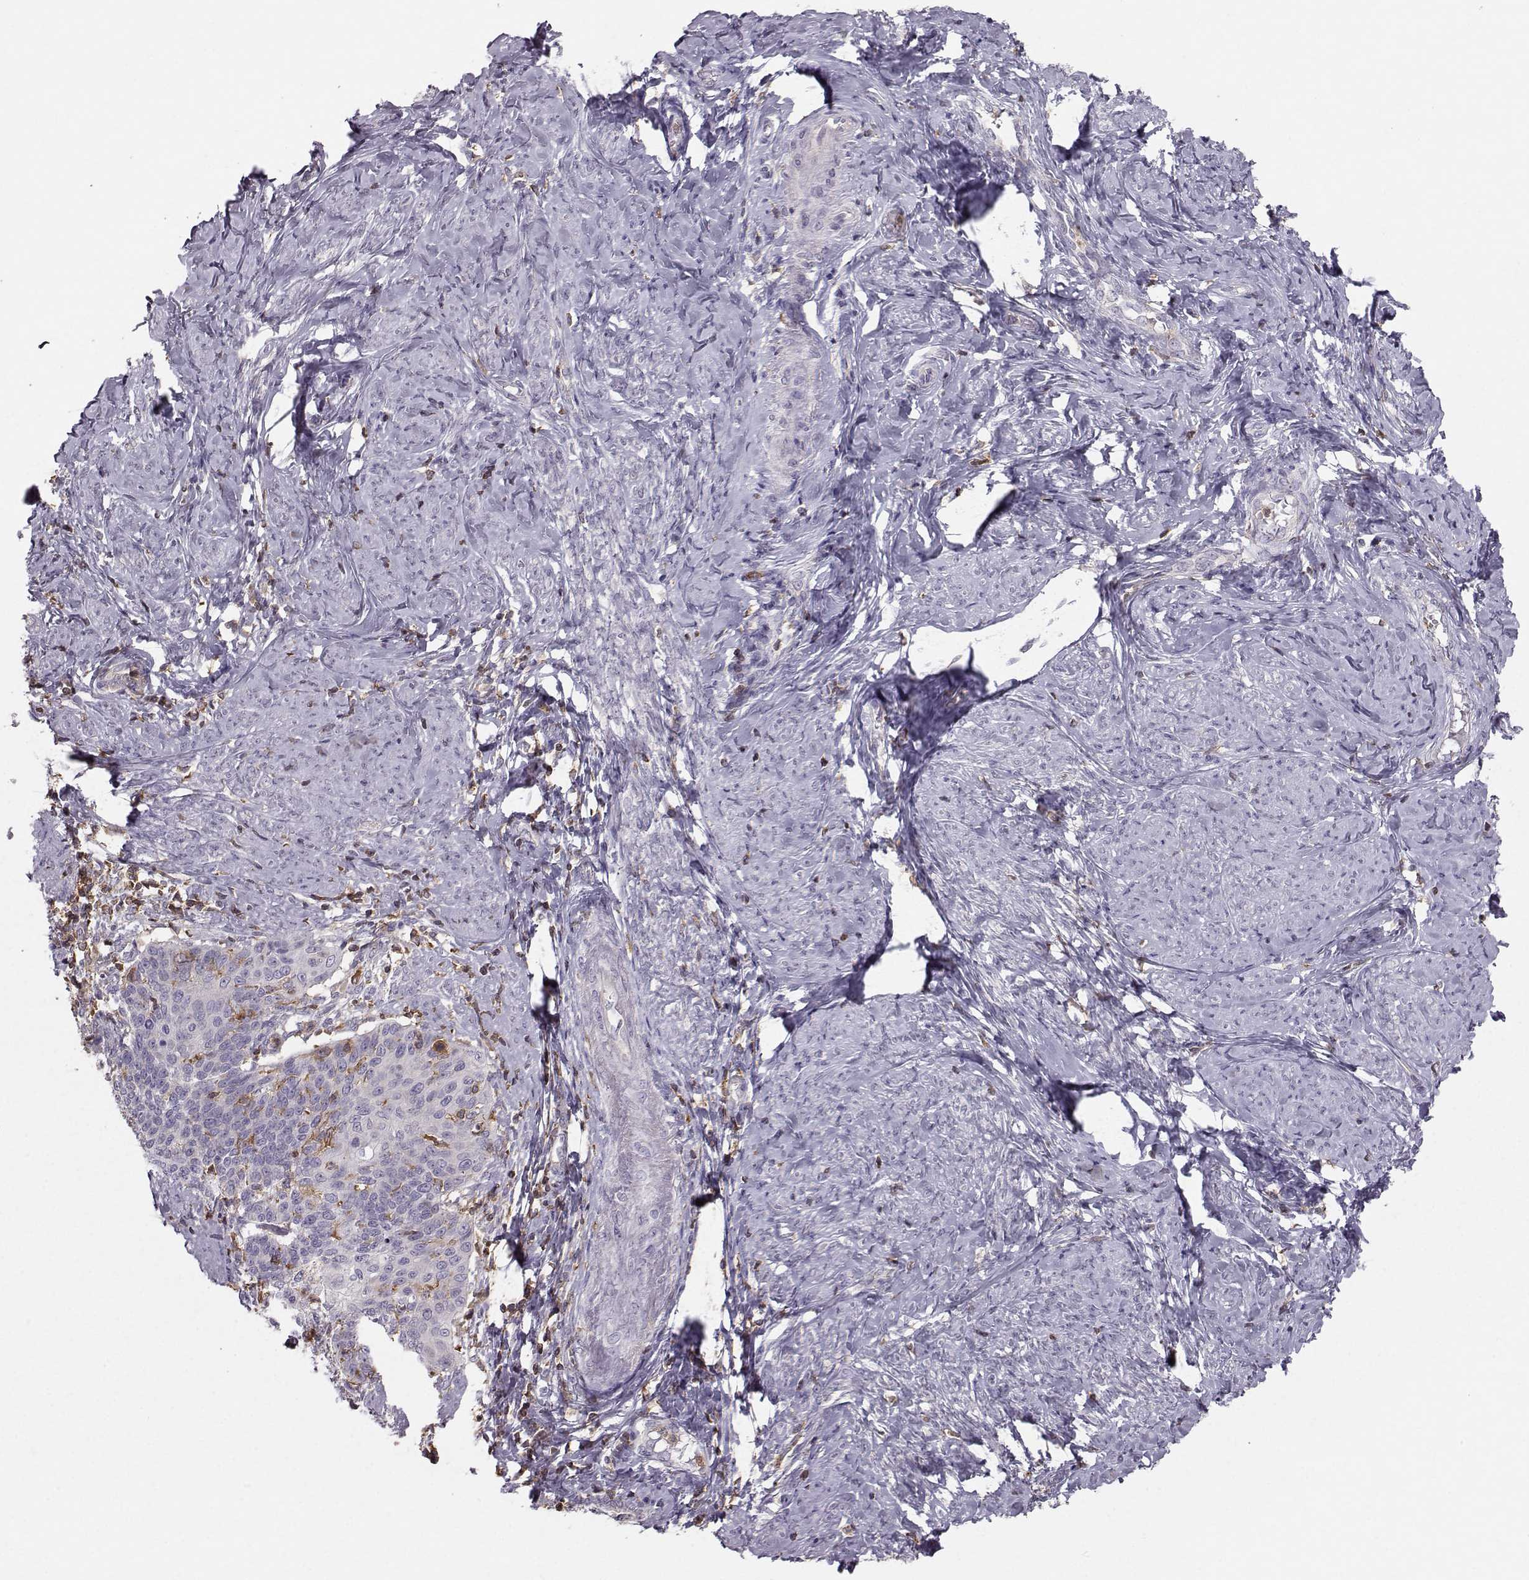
{"staining": {"intensity": "negative", "quantity": "none", "location": "none"}, "tissue": "cervical cancer", "cell_type": "Tumor cells", "image_type": "cancer", "snomed": [{"axis": "morphology", "description": "Normal tissue, NOS"}, {"axis": "morphology", "description": "Squamous cell carcinoma, NOS"}, {"axis": "topography", "description": "Cervix"}], "caption": "An image of human cervical cancer is negative for staining in tumor cells.", "gene": "ZBTB32", "patient": {"sex": "female", "age": 39}}